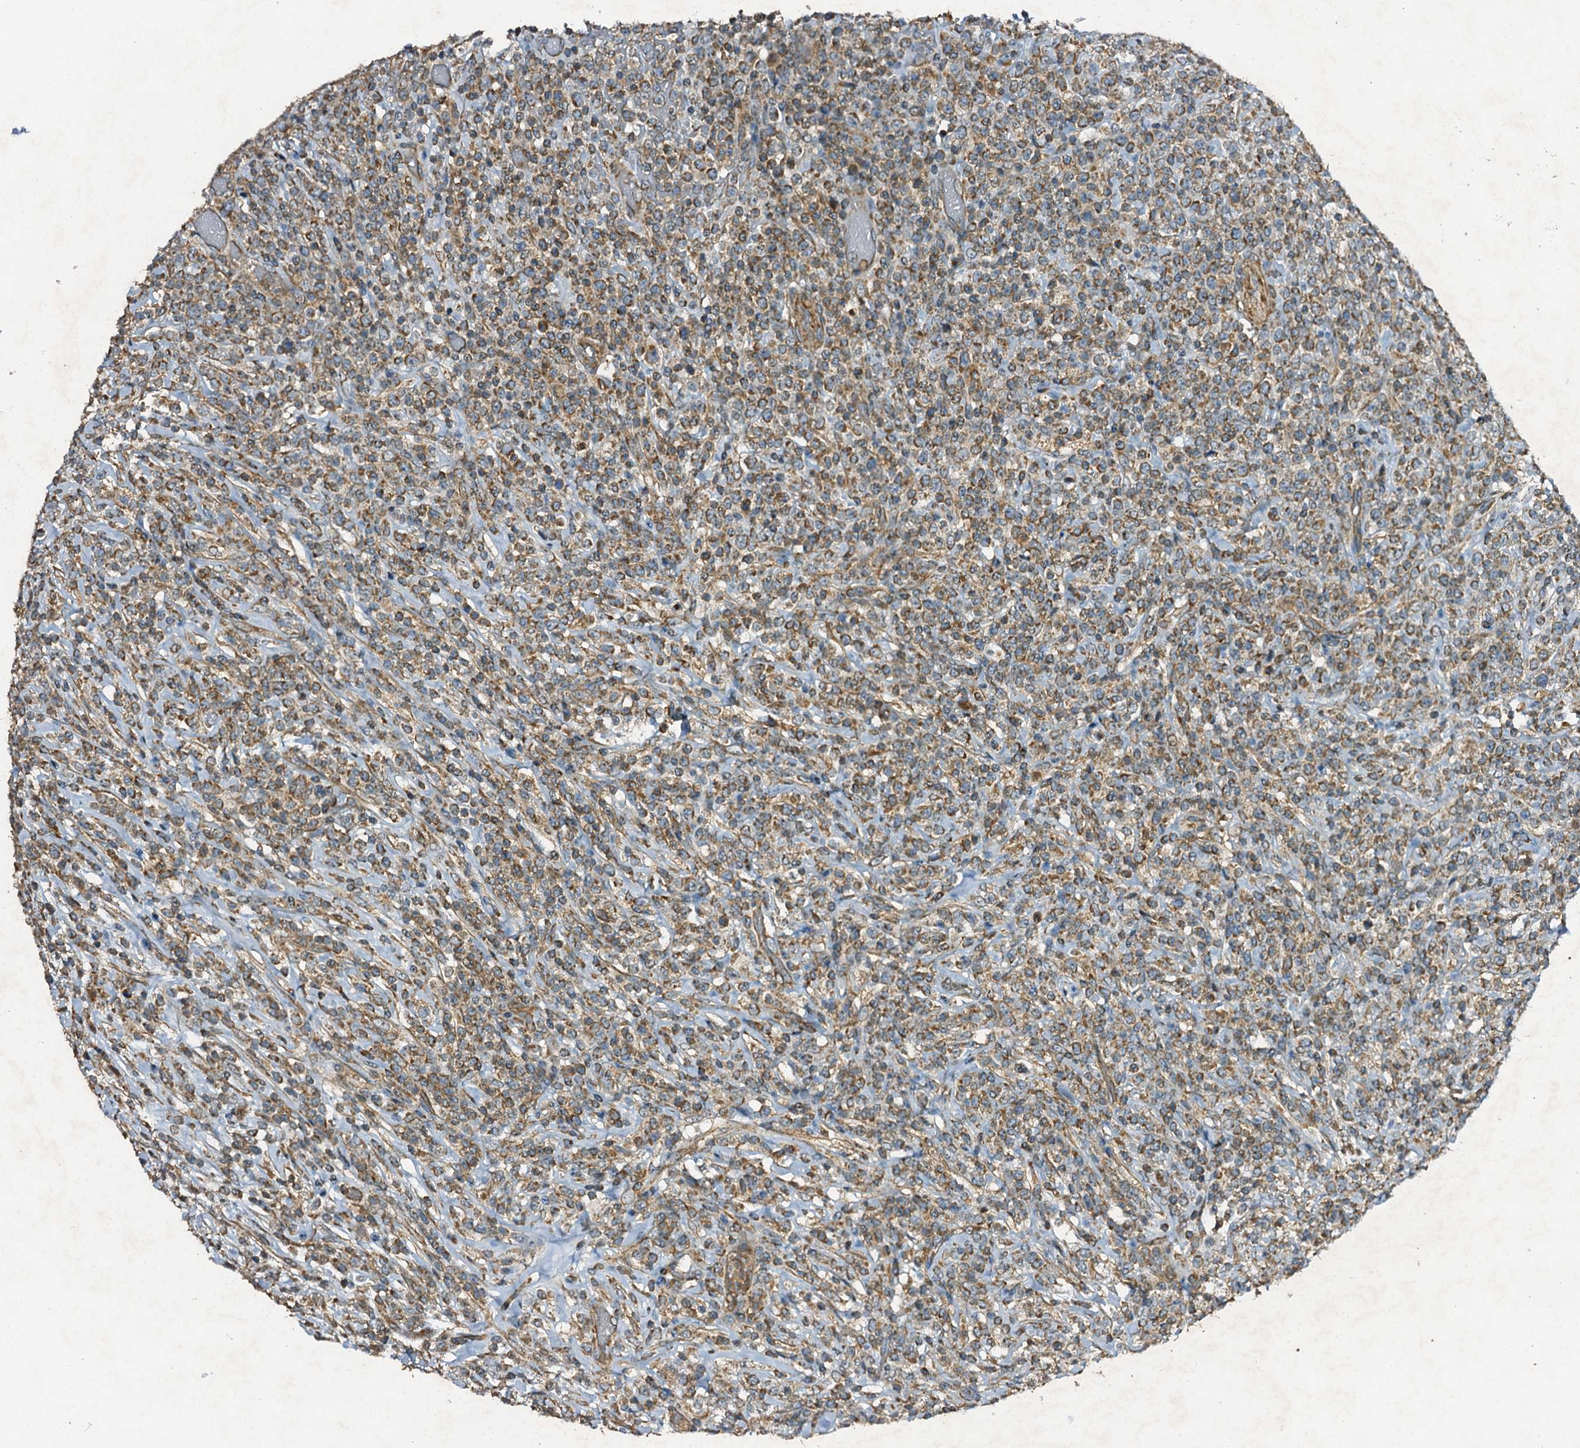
{"staining": {"intensity": "moderate", "quantity": ">75%", "location": "cytoplasmic/membranous"}, "tissue": "lymphoma", "cell_type": "Tumor cells", "image_type": "cancer", "snomed": [{"axis": "morphology", "description": "Malignant lymphoma, non-Hodgkin's type, High grade"}, {"axis": "topography", "description": "Colon"}], "caption": "The histopathology image demonstrates a brown stain indicating the presence of a protein in the cytoplasmic/membranous of tumor cells in malignant lymphoma, non-Hodgkin's type (high-grade). (DAB (3,3'-diaminobenzidine) IHC with brightfield microscopy, high magnification).", "gene": "NDUFA13", "patient": {"sex": "female", "age": 53}}